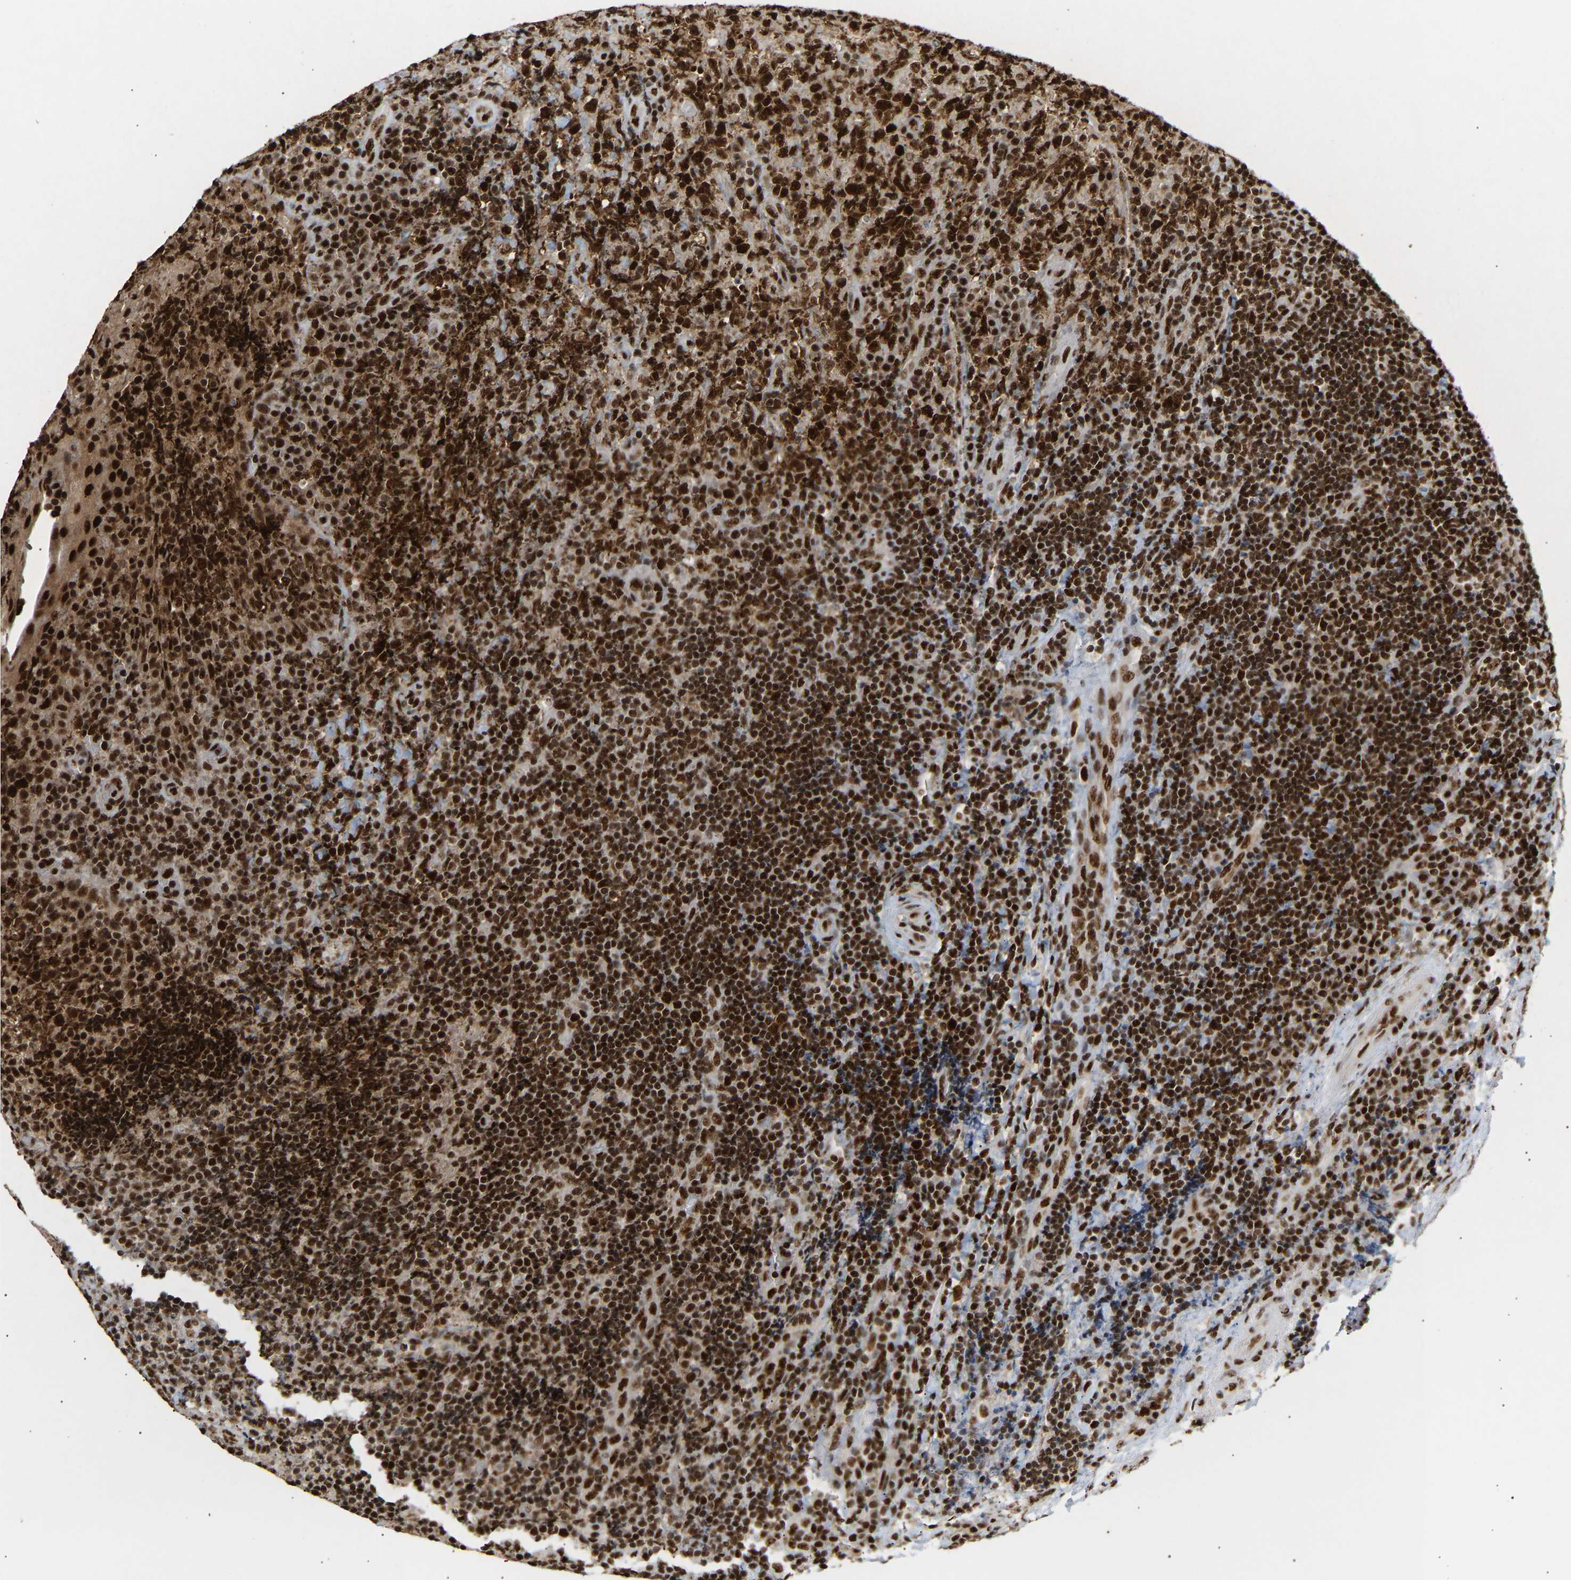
{"staining": {"intensity": "strong", "quantity": ">75%", "location": "nuclear"}, "tissue": "lymphoma", "cell_type": "Tumor cells", "image_type": "cancer", "snomed": [{"axis": "morphology", "description": "Malignant lymphoma, non-Hodgkin's type, High grade"}, {"axis": "topography", "description": "Tonsil"}], "caption": "Strong nuclear protein positivity is identified in approximately >75% of tumor cells in lymphoma.", "gene": "ALYREF", "patient": {"sex": "female", "age": 36}}